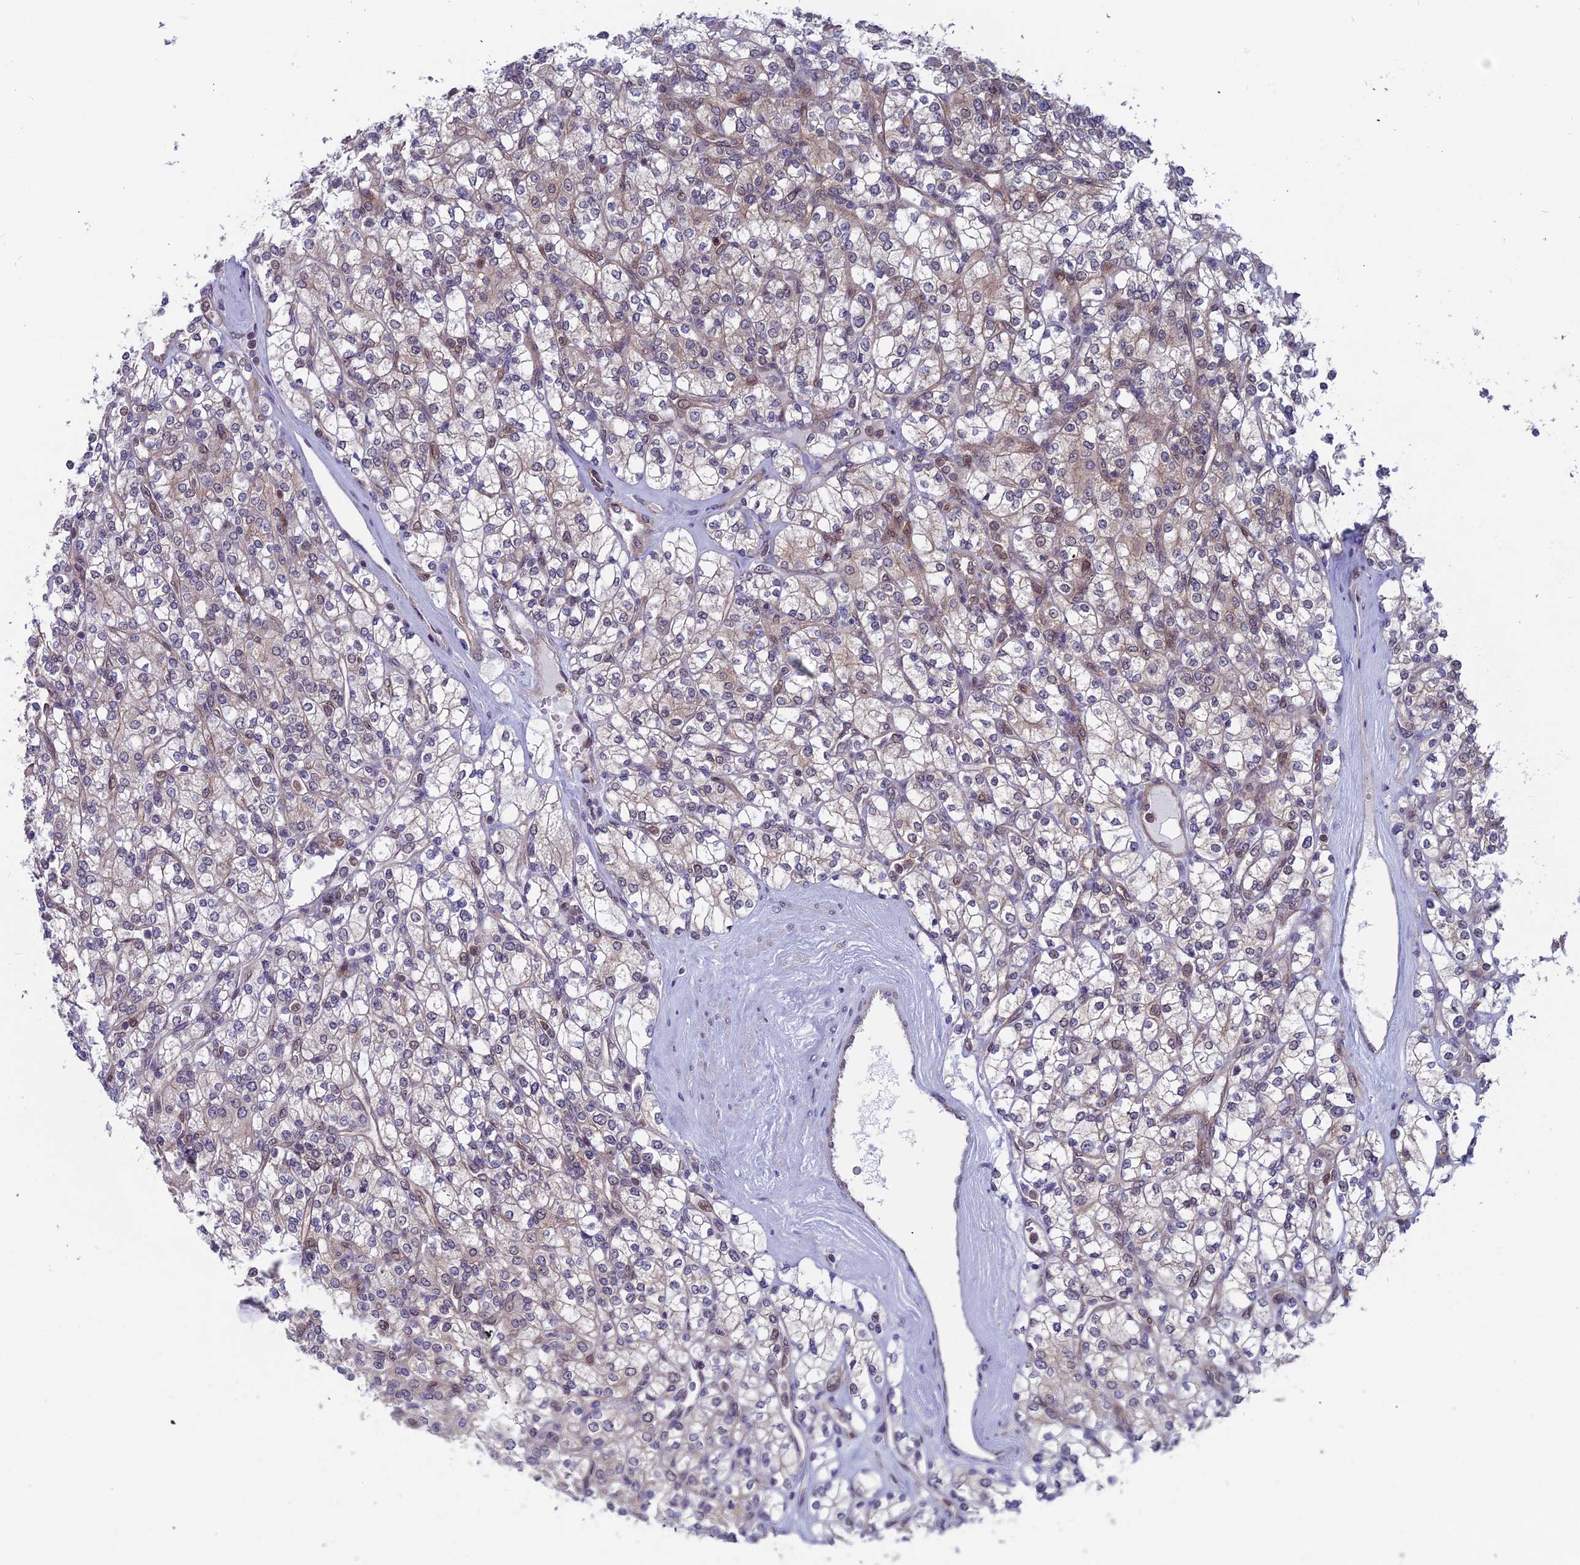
{"staining": {"intensity": "moderate", "quantity": "25%-75%", "location": "cytoplasmic/membranous"}, "tissue": "renal cancer", "cell_type": "Tumor cells", "image_type": "cancer", "snomed": [{"axis": "morphology", "description": "Adenocarcinoma, NOS"}, {"axis": "topography", "description": "Kidney"}], "caption": "Tumor cells demonstrate medium levels of moderate cytoplasmic/membranous staining in about 25%-75% of cells in renal cancer. (DAB IHC with brightfield microscopy, high magnification).", "gene": "IGBP1", "patient": {"sex": "male", "age": 77}}